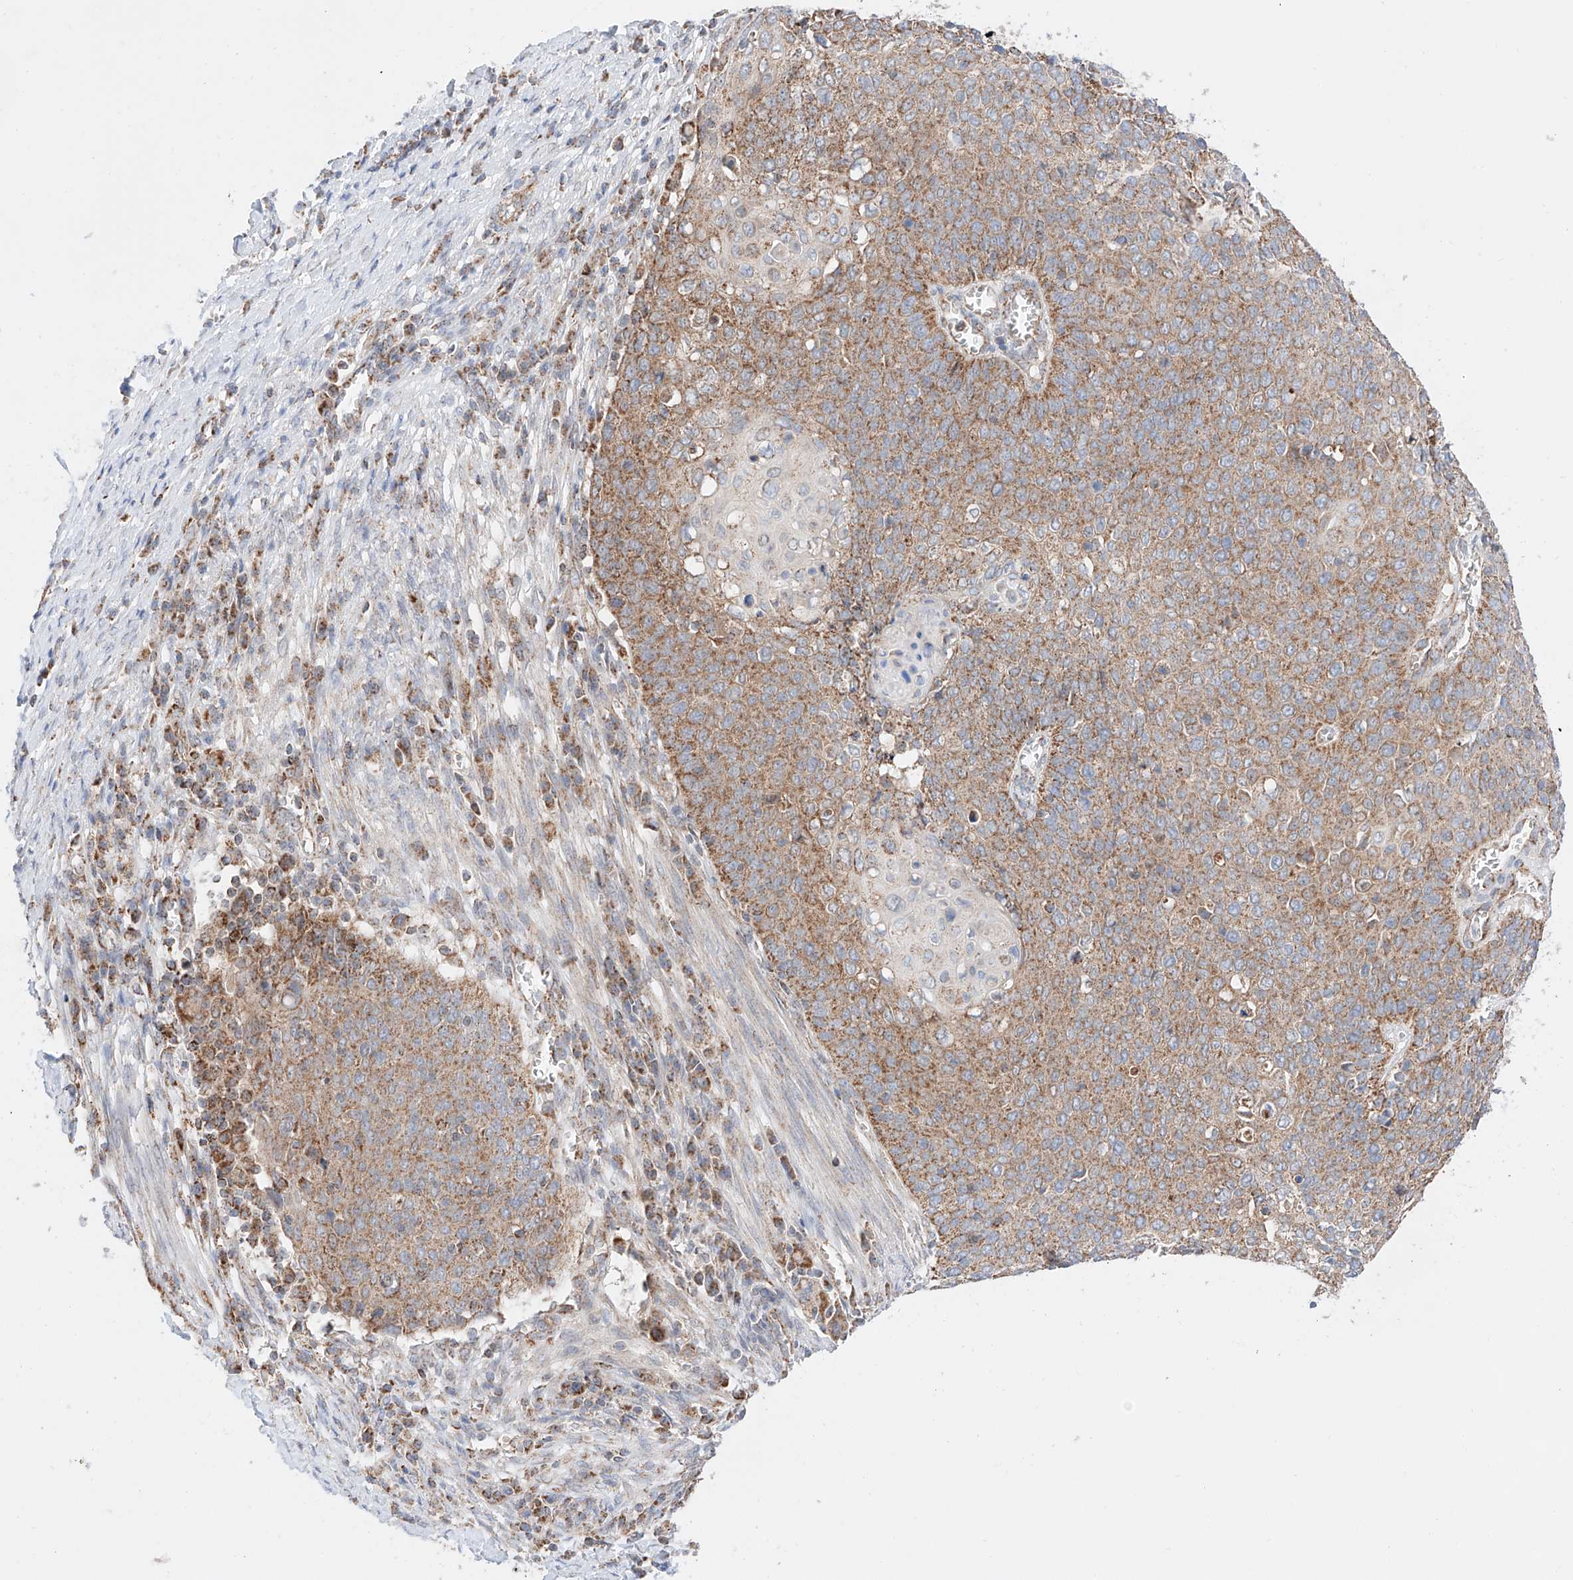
{"staining": {"intensity": "moderate", "quantity": ">75%", "location": "cytoplasmic/membranous"}, "tissue": "cervical cancer", "cell_type": "Tumor cells", "image_type": "cancer", "snomed": [{"axis": "morphology", "description": "Squamous cell carcinoma, NOS"}, {"axis": "topography", "description": "Cervix"}], "caption": "IHC staining of cervical cancer, which exhibits medium levels of moderate cytoplasmic/membranous positivity in approximately >75% of tumor cells indicating moderate cytoplasmic/membranous protein staining. The staining was performed using DAB (brown) for protein detection and nuclei were counterstained in hematoxylin (blue).", "gene": "KTI12", "patient": {"sex": "female", "age": 39}}